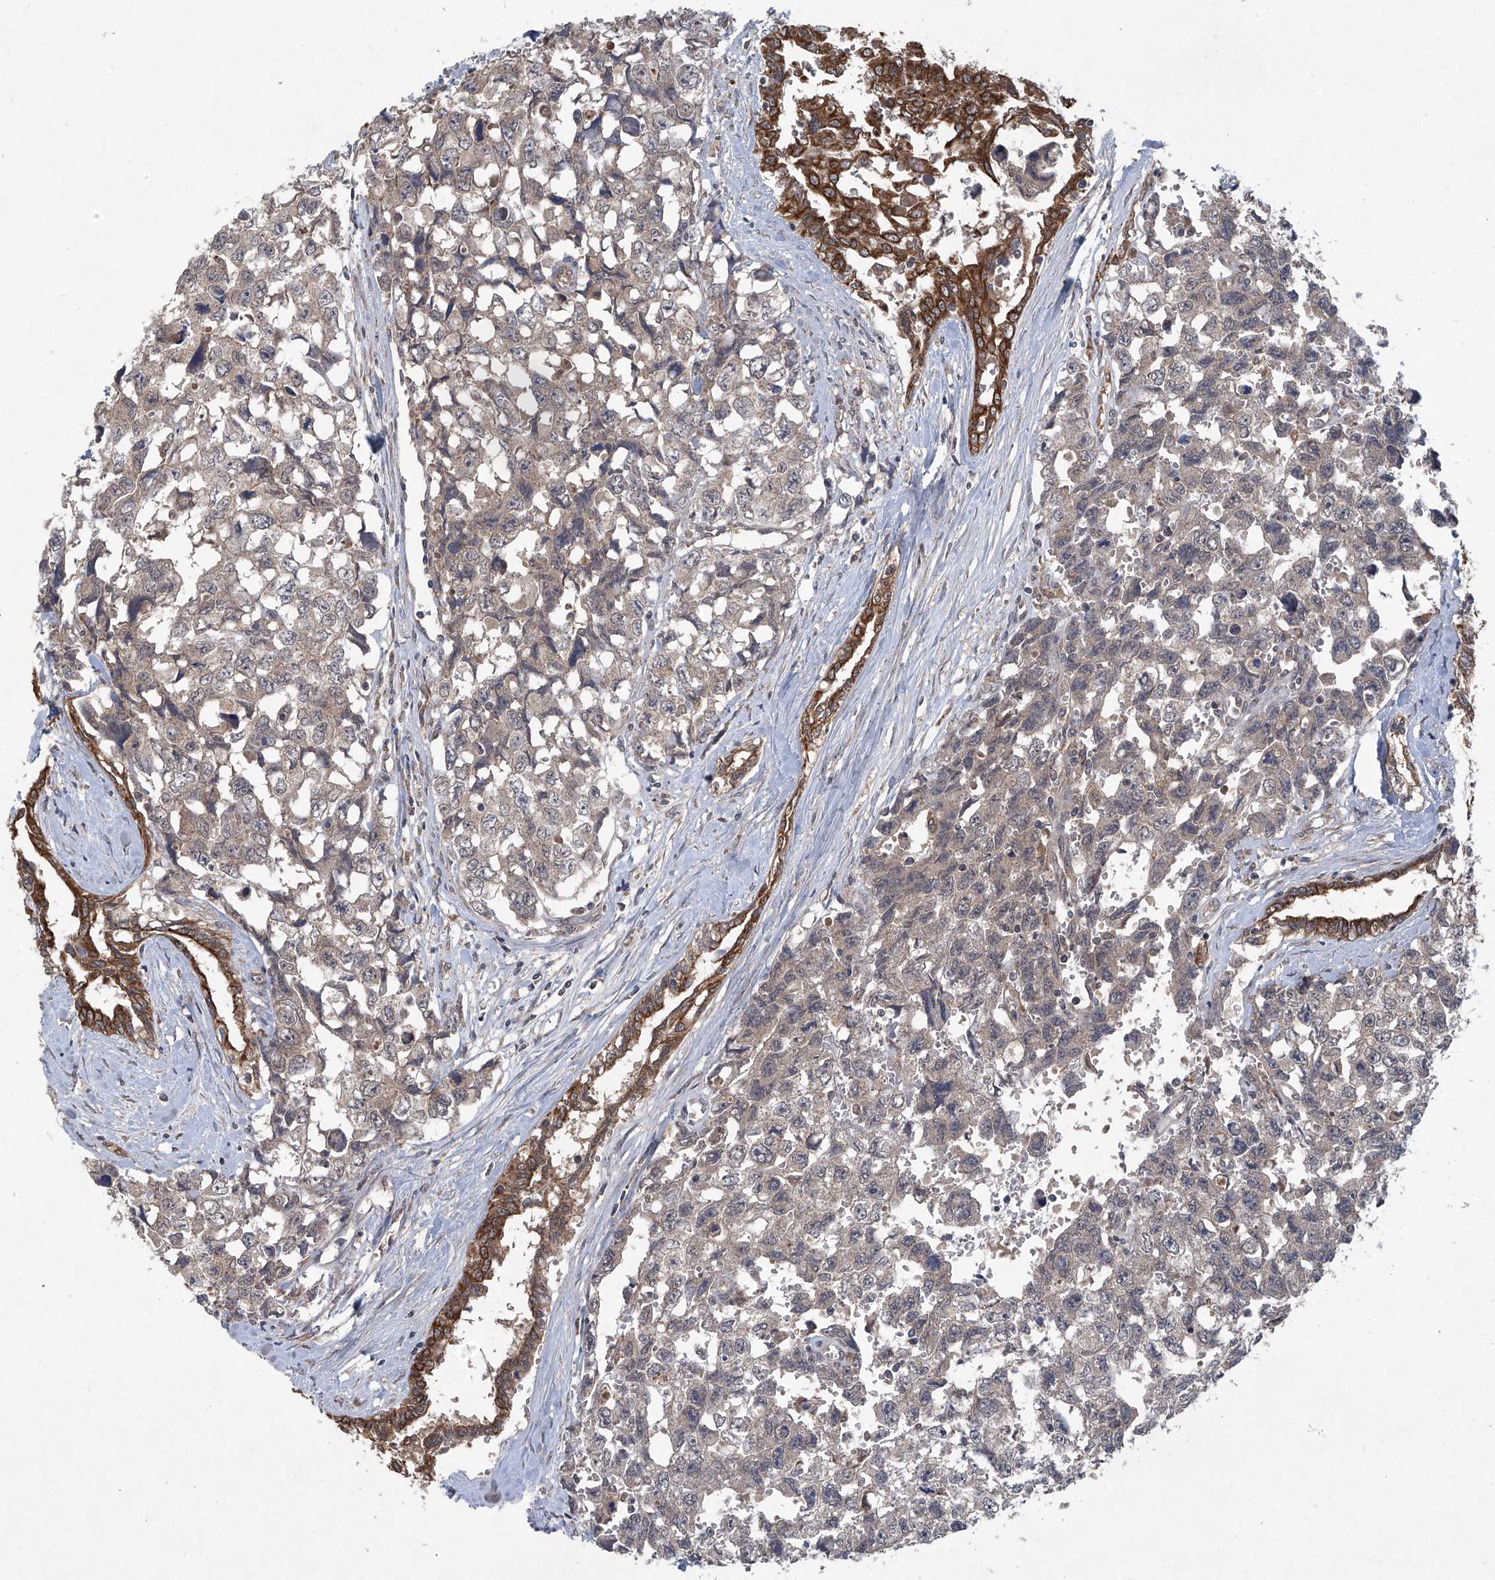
{"staining": {"intensity": "weak", "quantity": ">75%", "location": "cytoplasmic/membranous"}, "tissue": "testis cancer", "cell_type": "Tumor cells", "image_type": "cancer", "snomed": [{"axis": "morphology", "description": "Carcinoma, Embryonal, NOS"}, {"axis": "topography", "description": "Testis"}], "caption": "Testis cancer stained with a brown dye demonstrates weak cytoplasmic/membranous positive staining in approximately >75% of tumor cells.", "gene": "SUMF2", "patient": {"sex": "male", "age": 31}}